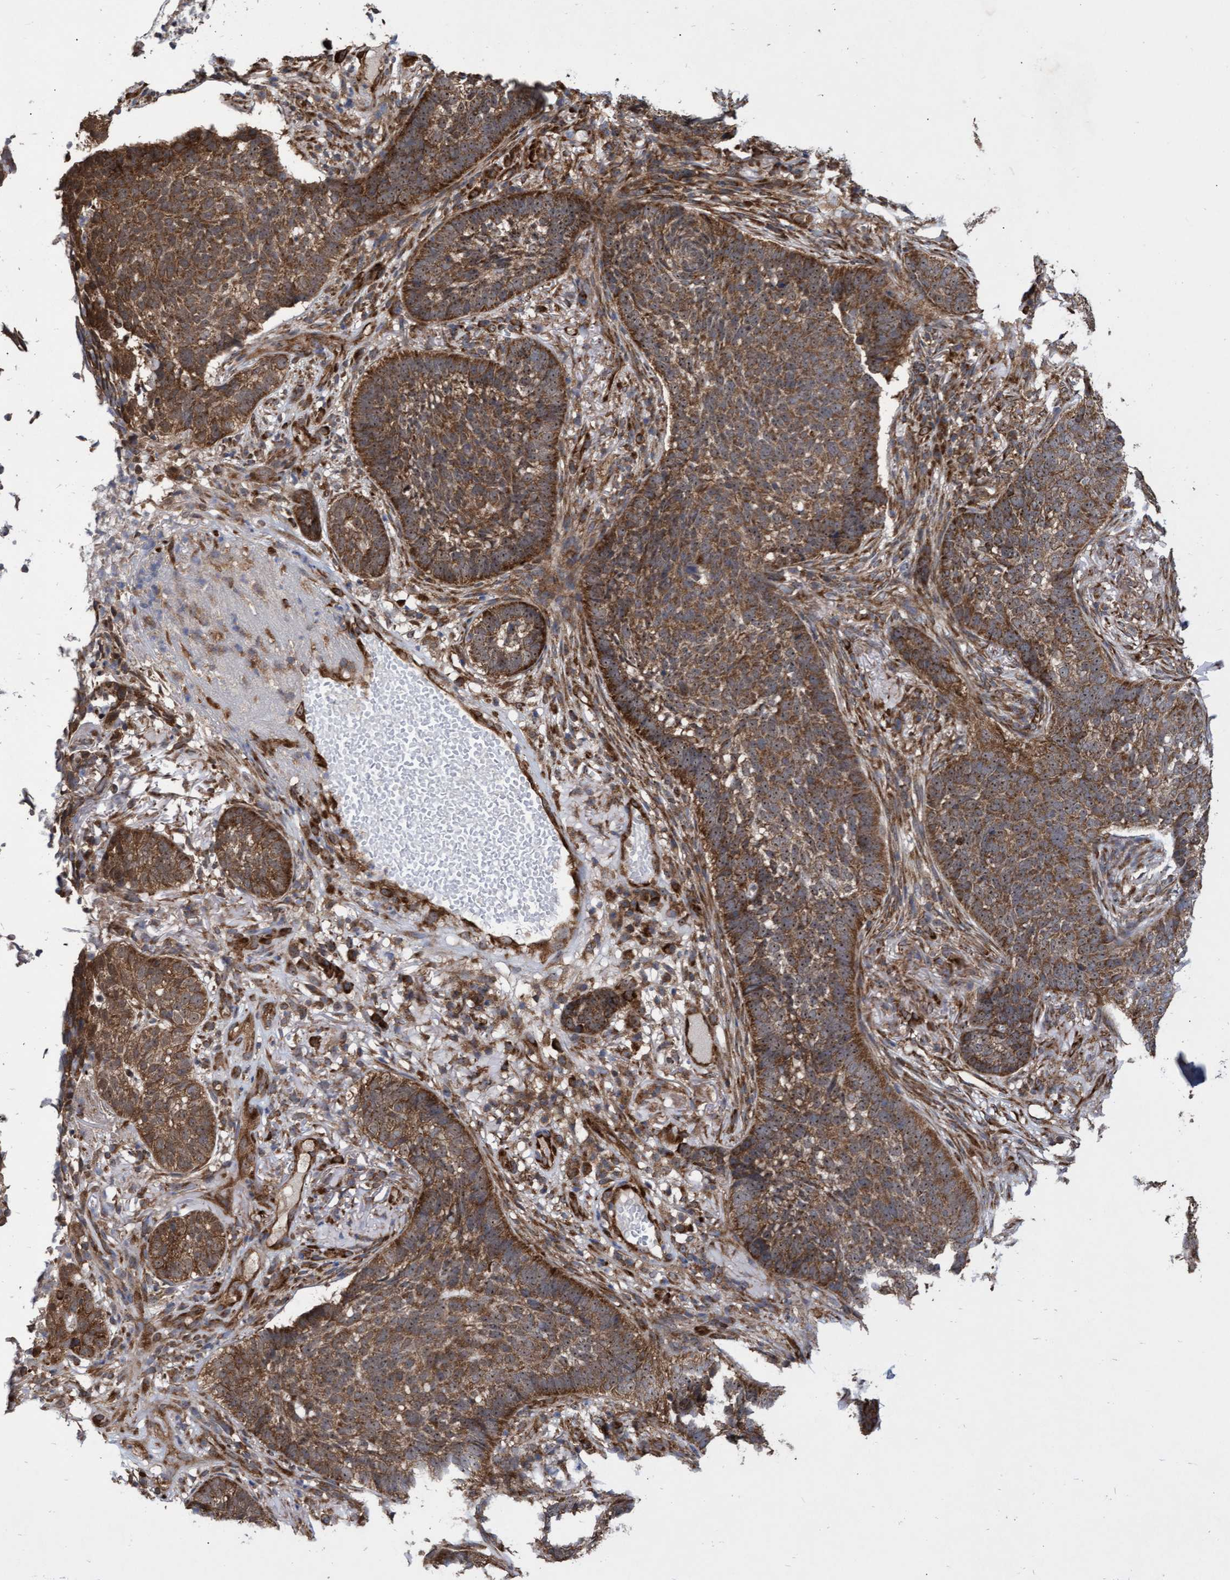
{"staining": {"intensity": "strong", "quantity": ">75%", "location": "cytoplasmic/membranous"}, "tissue": "skin cancer", "cell_type": "Tumor cells", "image_type": "cancer", "snomed": [{"axis": "morphology", "description": "Basal cell carcinoma"}, {"axis": "topography", "description": "Skin"}], "caption": "Tumor cells show high levels of strong cytoplasmic/membranous positivity in about >75% of cells in skin cancer.", "gene": "ABCF2", "patient": {"sex": "male", "age": 85}}